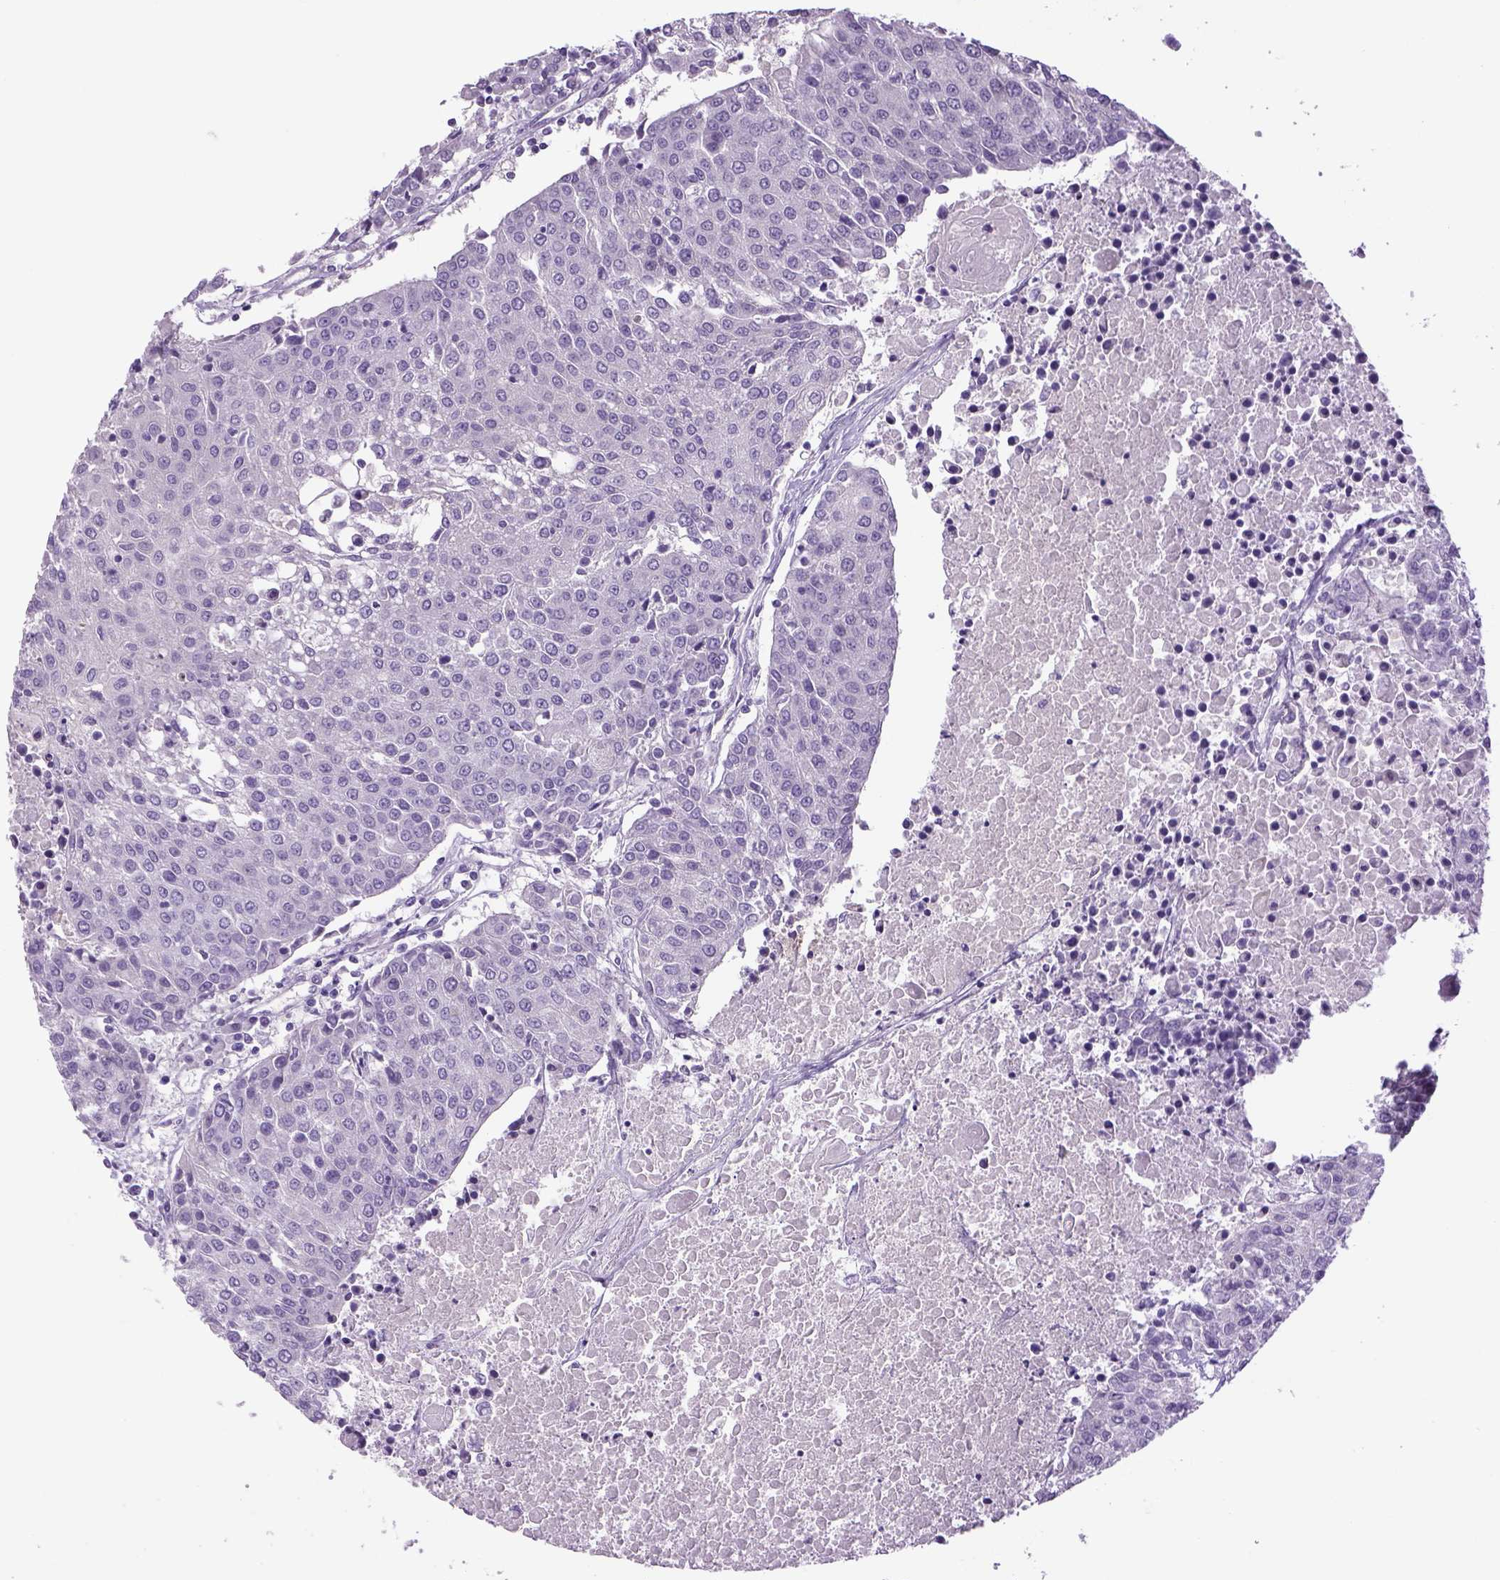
{"staining": {"intensity": "negative", "quantity": "none", "location": "none"}, "tissue": "urothelial cancer", "cell_type": "Tumor cells", "image_type": "cancer", "snomed": [{"axis": "morphology", "description": "Urothelial carcinoma, High grade"}, {"axis": "topography", "description": "Urinary bladder"}], "caption": "Immunohistochemistry (IHC) photomicrograph of neoplastic tissue: human urothelial cancer stained with DAB (3,3'-diaminobenzidine) displays no significant protein positivity in tumor cells.", "gene": "DBH", "patient": {"sex": "female", "age": 85}}